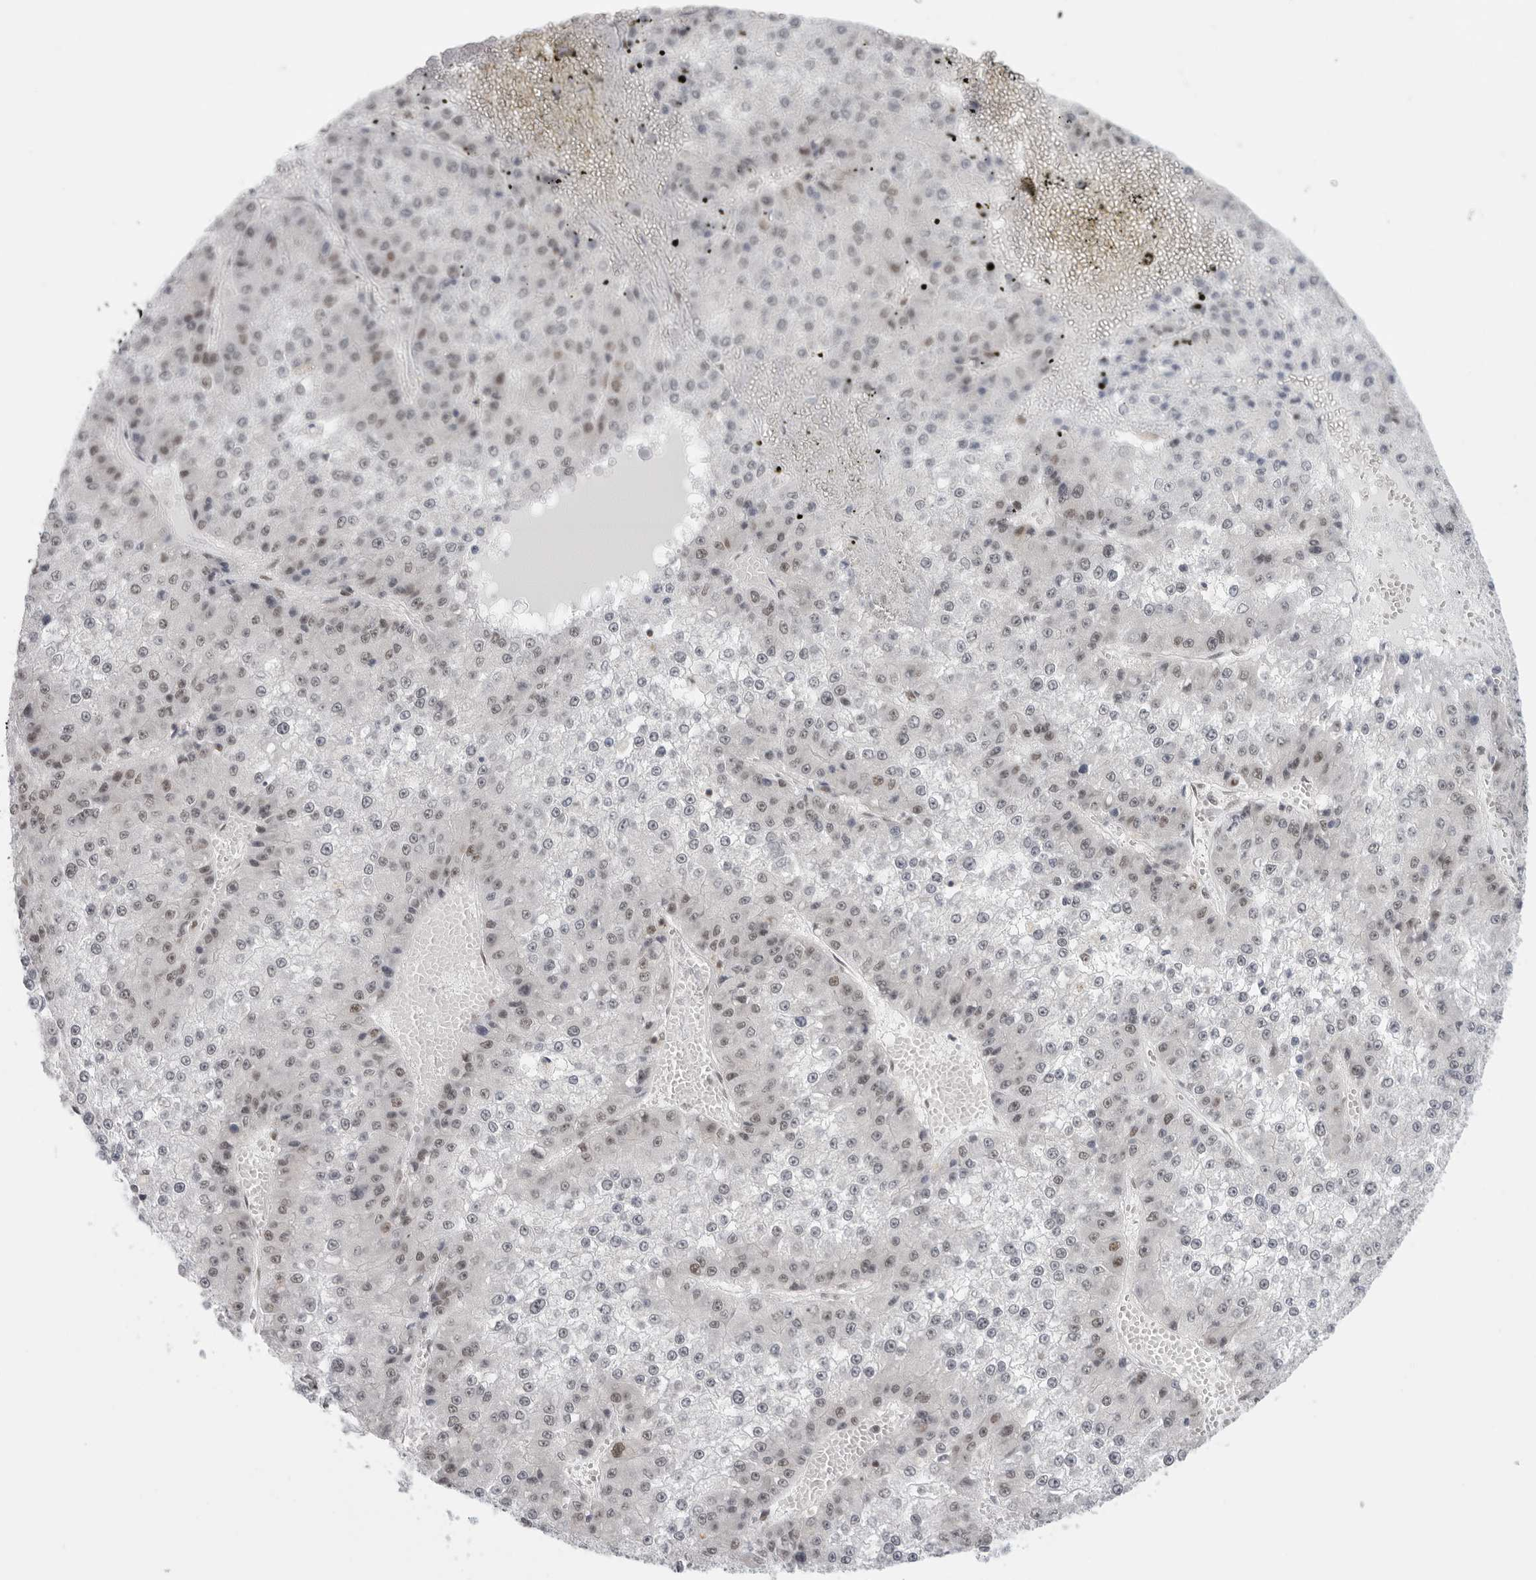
{"staining": {"intensity": "weak", "quantity": "<25%", "location": "nuclear"}, "tissue": "liver cancer", "cell_type": "Tumor cells", "image_type": "cancer", "snomed": [{"axis": "morphology", "description": "Carcinoma, Hepatocellular, NOS"}, {"axis": "topography", "description": "Liver"}], "caption": "Image shows no protein staining in tumor cells of liver cancer (hepatocellular carcinoma) tissue.", "gene": "RPA2", "patient": {"sex": "female", "age": 73}}